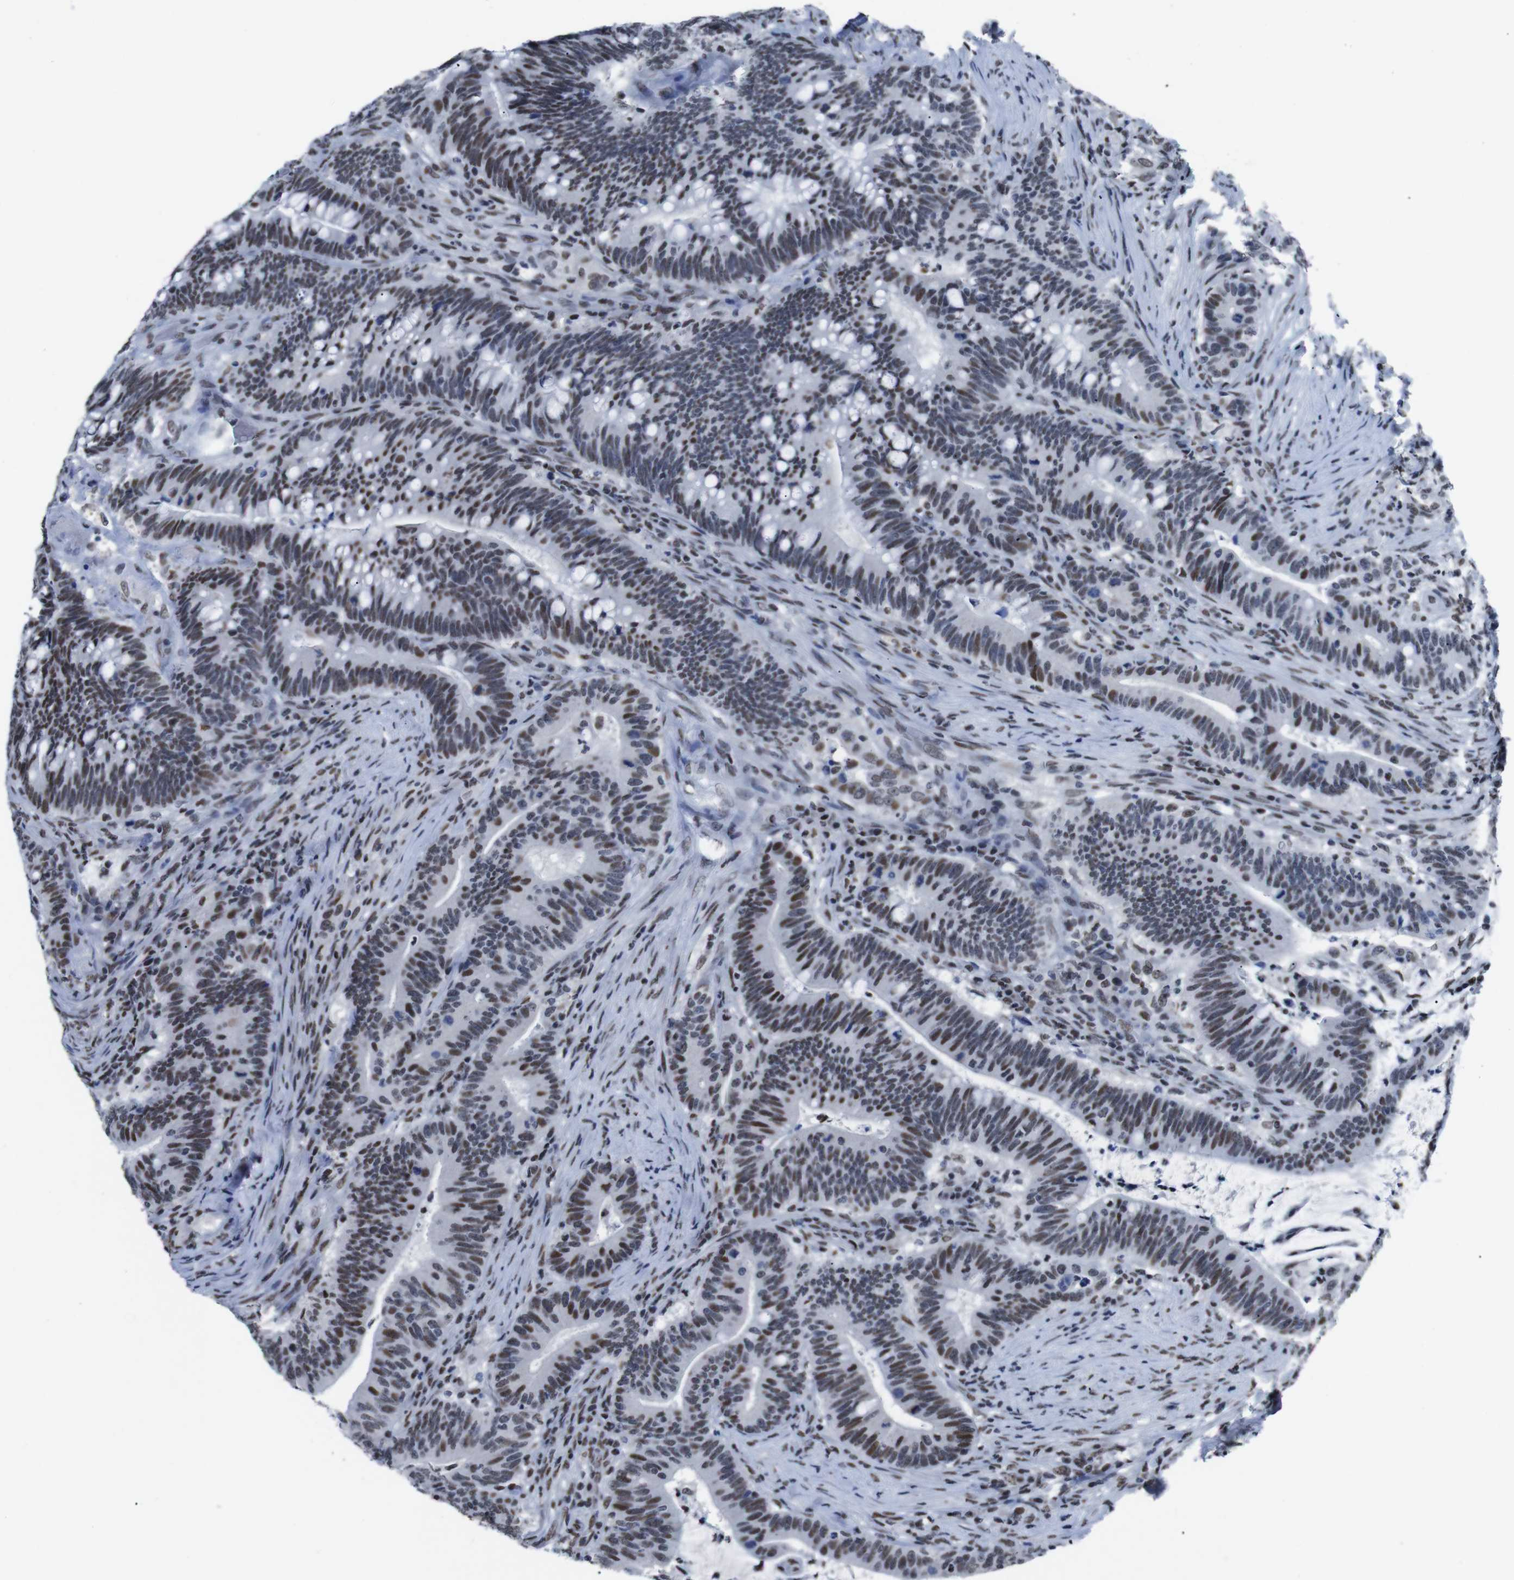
{"staining": {"intensity": "moderate", "quantity": ">75%", "location": "nuclear"}, "tissue": "colorectal cancer", "cell_type": "Tumor cells", "image_type": "cancer", "snomed": [{"axis": "morphology", "description": "Normal tissue, NOS"}, {"axis": "morphology", "description": "Adenocarcinoma, NOS"}, {"axis": "topography", "description": "Colon"}], "caption": "A high-resolution image shows IHC staining of adenocarcinoma (colorectal), which shows moderate nuclear expression in approximately >75% of tumor cells.", "gene": "PIP4P2", "patient": {"sex": "female", "age": 66}}